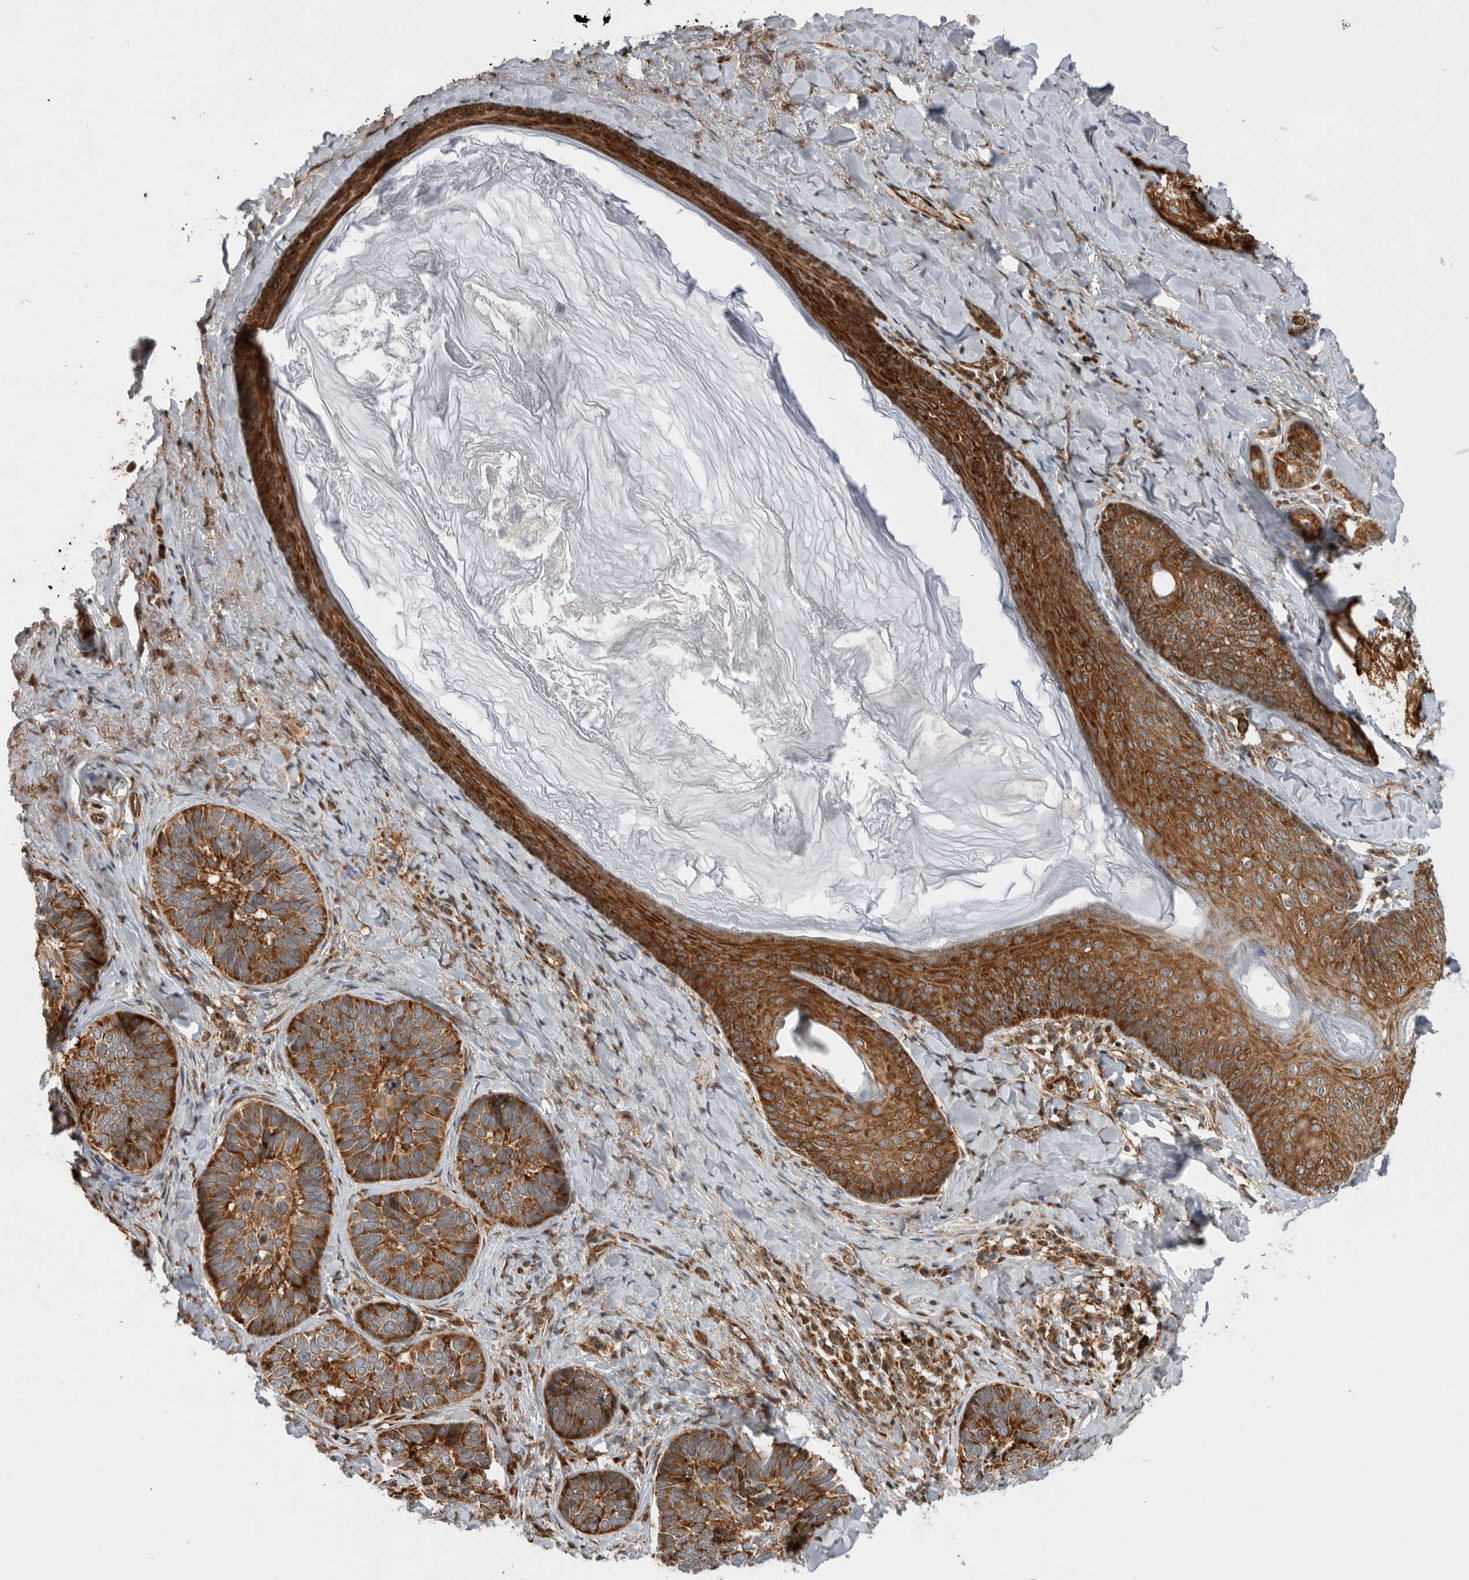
{"staining": {"intensity": "moderate", "quantity": ">75%", "location": "cytoplasmic/membranous"}, "tissue": "skin cancer", "cell_type": "Tumor cells", "image_type": "cancer", "snomed": [{"axis": "morphology", "description": "Basal cell carcinoma"}, {"axis": "topography", "description": "Skin"}], "caption": "The photomicrograph demonstrates a brown stain indicating the presence of a protein in the cytoplasmic/membranous of tumor cells in skin cancer (basal cell carcinoma).", "gene": "FZD3", "patient": {"sex": "male", "age": 62}}